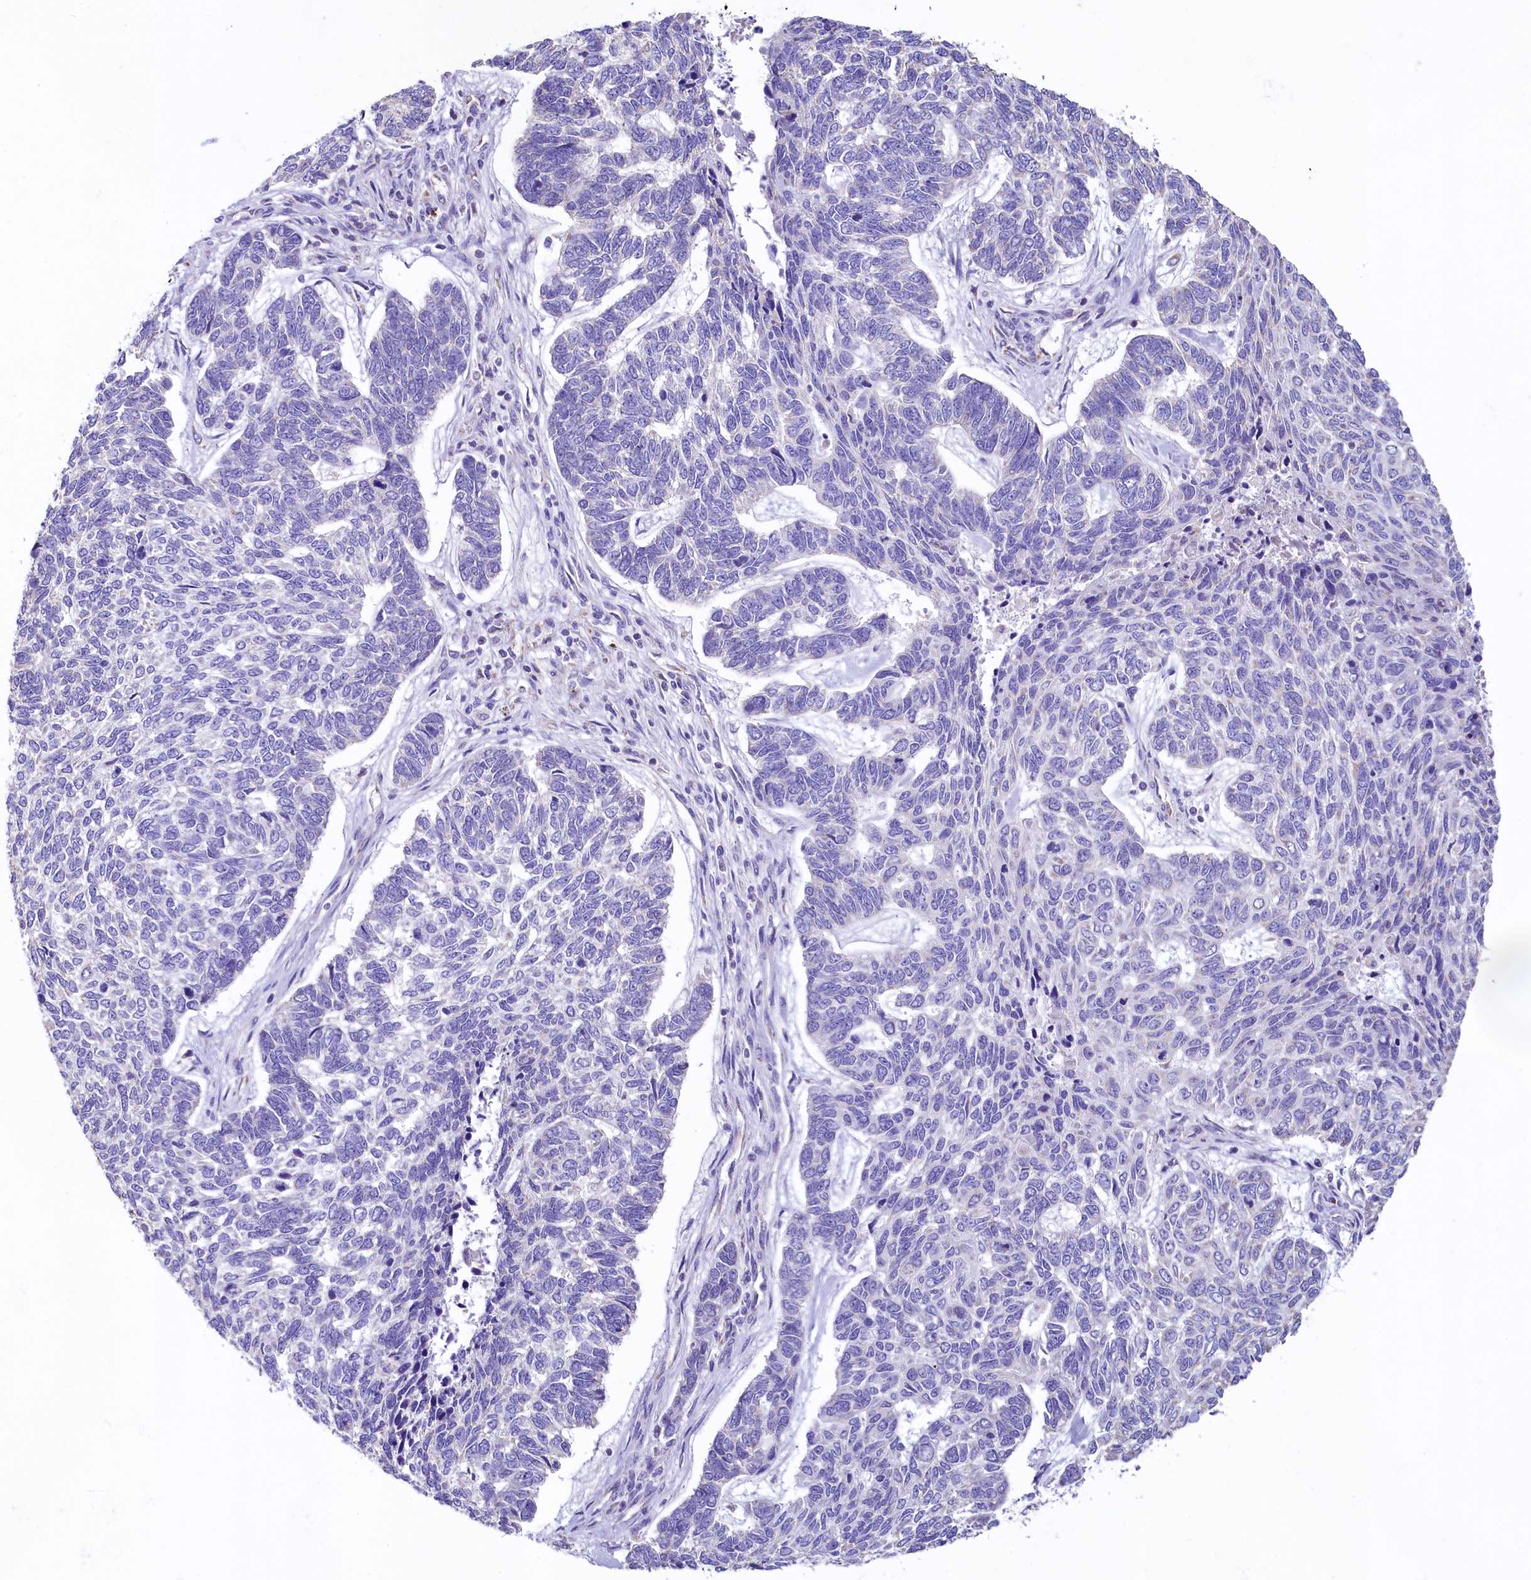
{"staining": {"intensity": "negative", "quantity": "none", "location": "none"}, "tissue": "skin cancer", "cell_type": "Tumor cells", "image_type": "cancer", "snomed": [{"axis": "morphology", "description": "Basal cell carcinoma"}, {"axis": "topography", "description": "Skin"}], "caption": "DAB (3,3'-diaminobenzidine) immunohistochemical staining of human skin cancer exhibits no significant expression in tumor cells.", "gene": "IDH3A", "patient": {"sex": "female", "age": 65}}